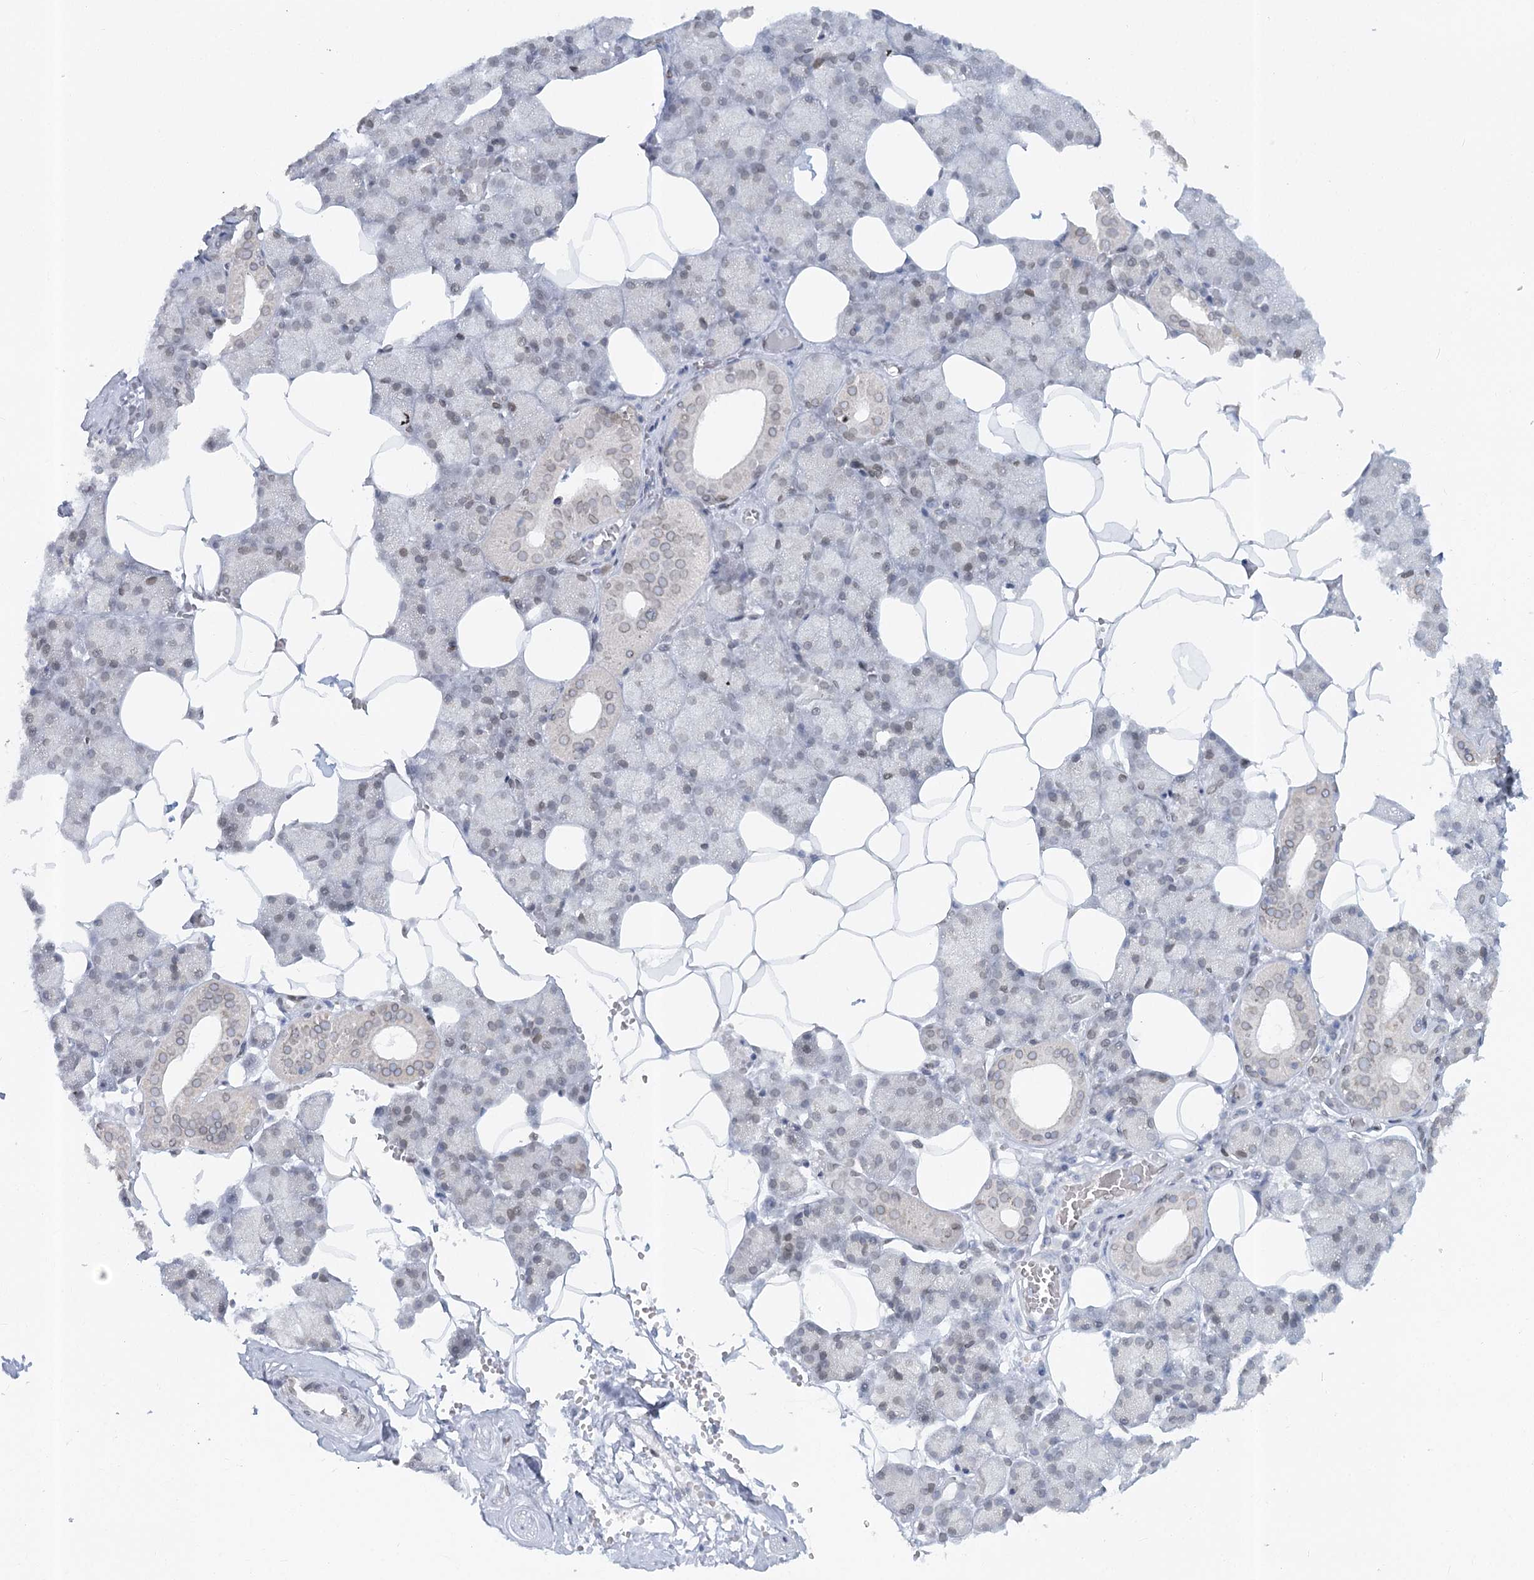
{"staining": {"intensity": "negative", "quantity": "none", "location": "none"}, "tissue": "salivary gland", "cell_type": "Glandular cells", "image_type": "normal", "snomed": [{"axis": "morphology", "description": "Normal tissue, NOS"}, {"axis": "topography", "description": "Salivary gland"}], "caption": "A high-resolution histopathology image shows IHC staining of benign salivary gland, which shows no significant expression in glandular cells. (Brightfield microscopy of DAB (3,3'-diaminobenzidine) IHC at high magnification).", "gene": "VWA5A", "patient": {"sex": "male", "age": 62}}